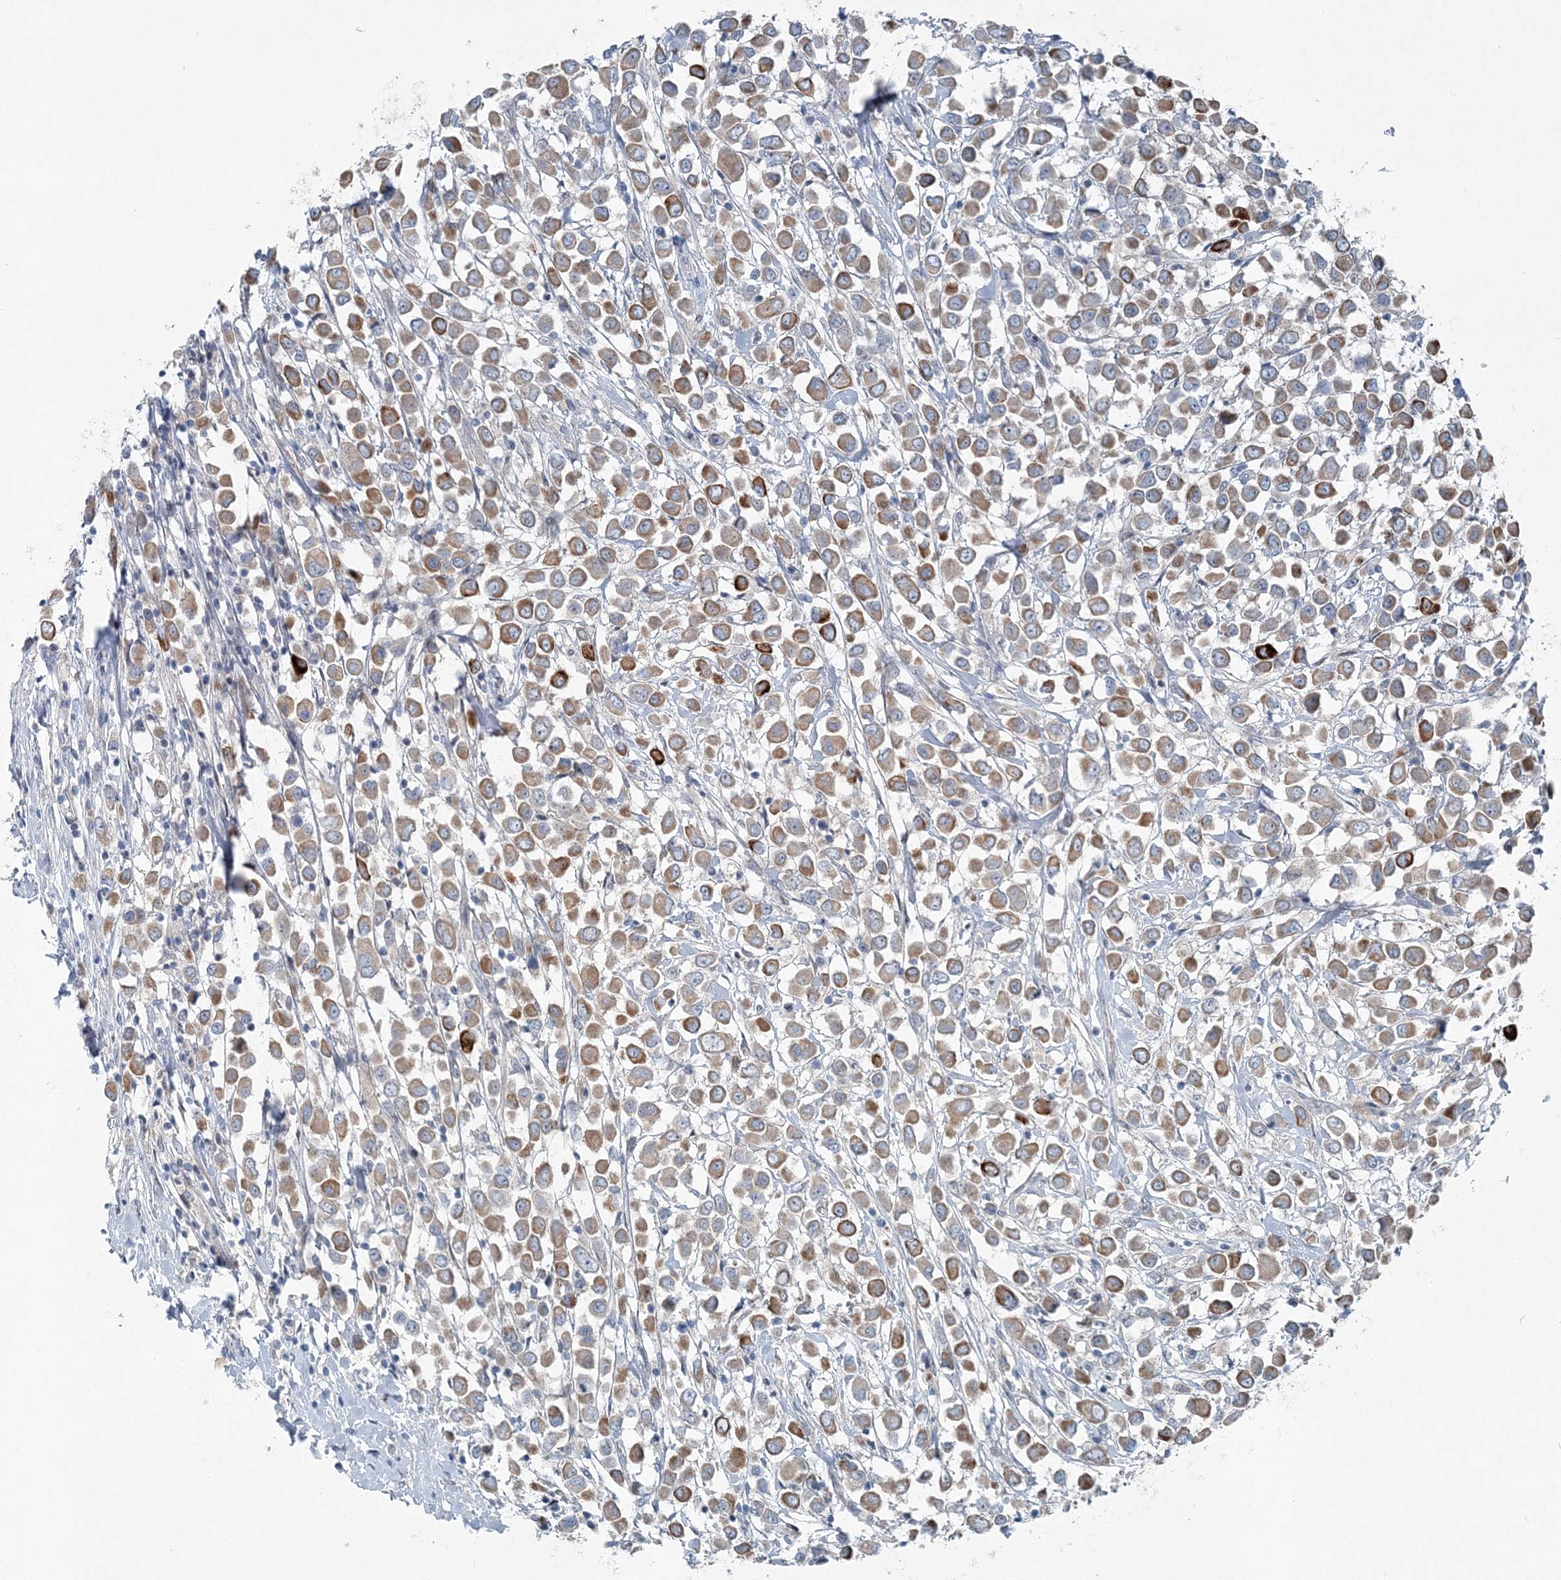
{"staining": {"intensity": "moderate", "quantity": ">75%", "location": "cytoplasmic/membranous"}, "tissue": "breast cancer", "cell_type": "Tumor cells", "image_type": "cancer", "snomed": [{"axis": "morphology", "description": "Duct carcinoma"}, {"axis": "topography", "description": "Breast"}], "caption": "Immunohistochemical staining of breast cancer shows medium levels of moderate cytoplasmic/membranous protein expression in approximately >75% of tumor cells.", "gene": "KIAA1586", "patient": {"sex": "female", "age": 61}}